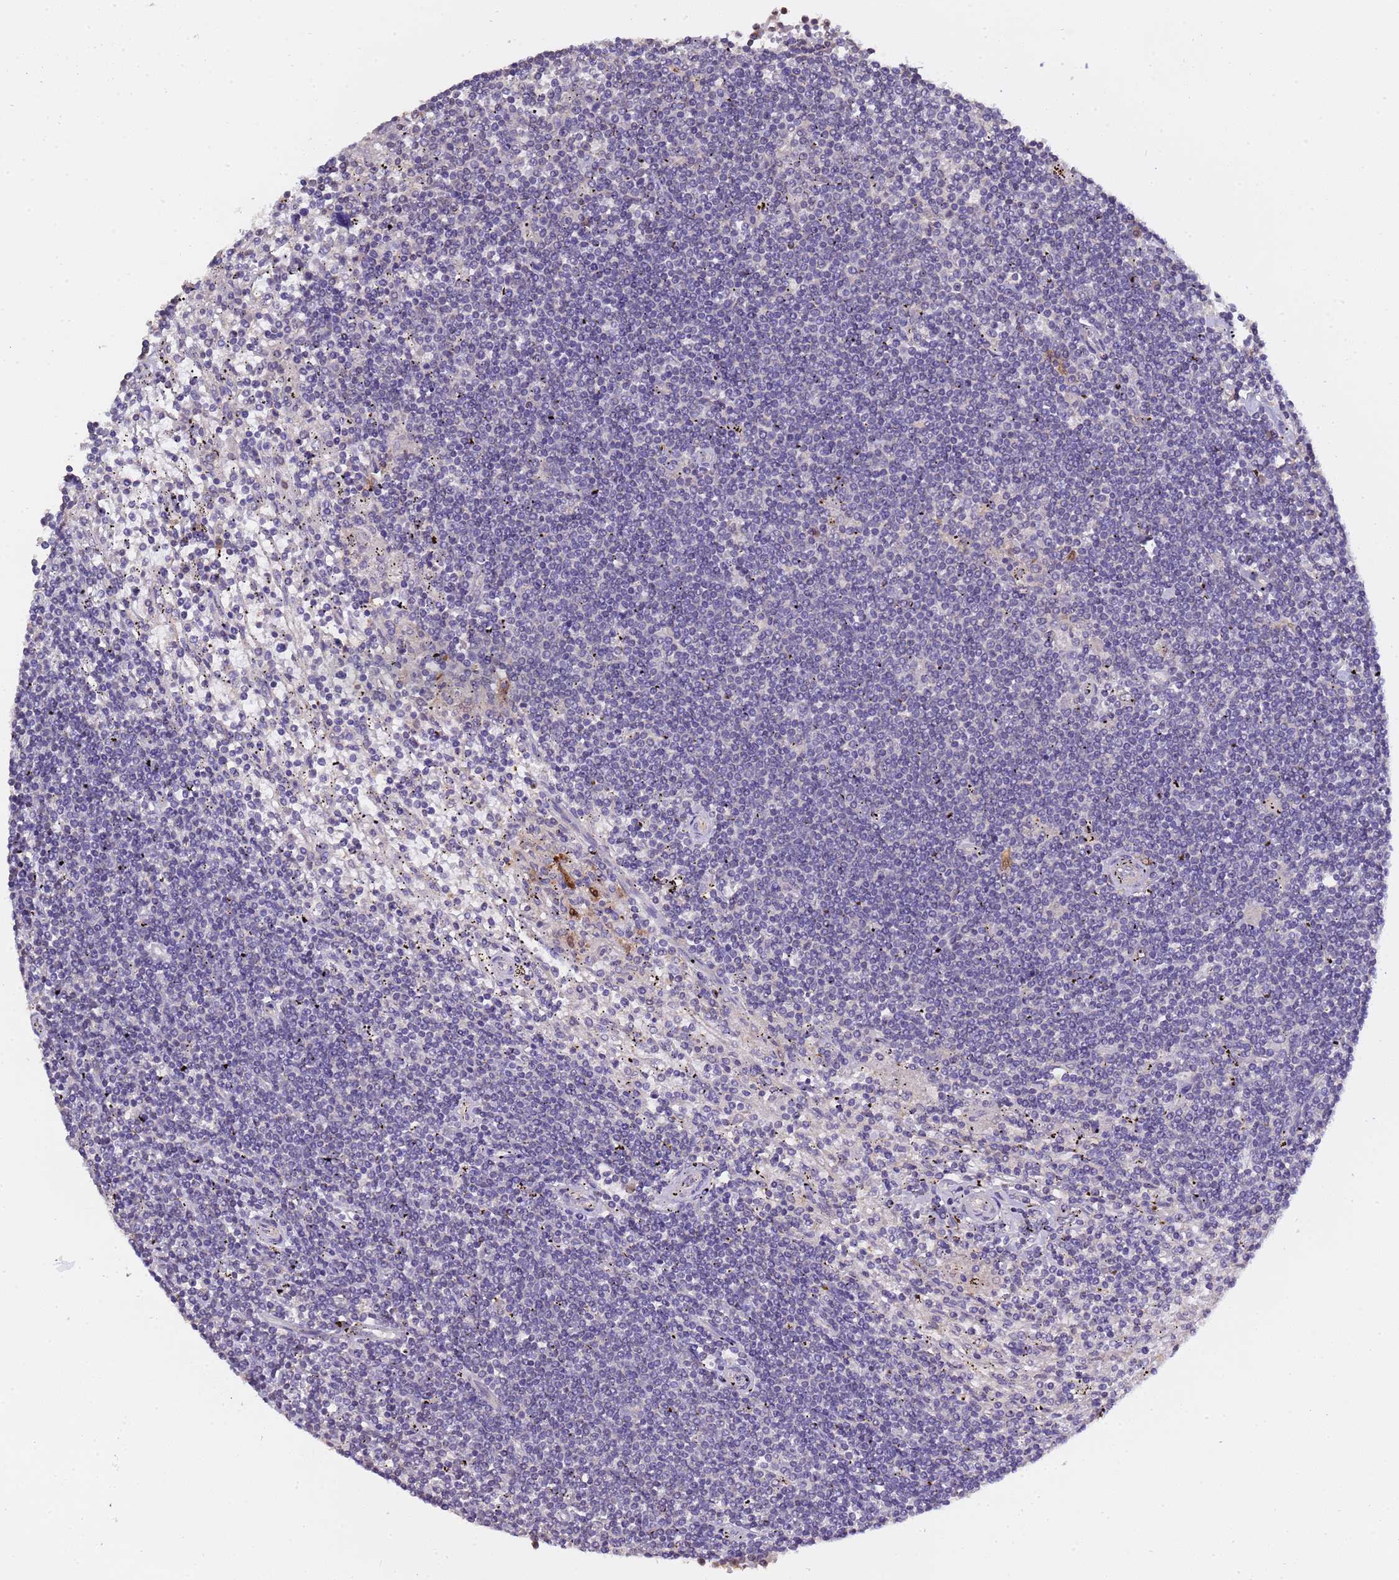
{"staining": {"intensity": "negative", "quantity": "none", "location": "none"}, "tissue": "lymphoma", "cell_type": "Tumor cells", "image_type": "cancer", "snomed": [{"axis": "morphology", "description": "Malignant lymphoma, non-Hodgkin's type, Low grade"}, {"axis": "topography", "description": "Spleen"}], "caption": "High power microscopy histopathology image of an IHC photomicrograph of lymphoma, revealing no significant positivity in tumor cells.", "gene": "ELMOD2", "patient": {"sex": "male", "age": 76}}